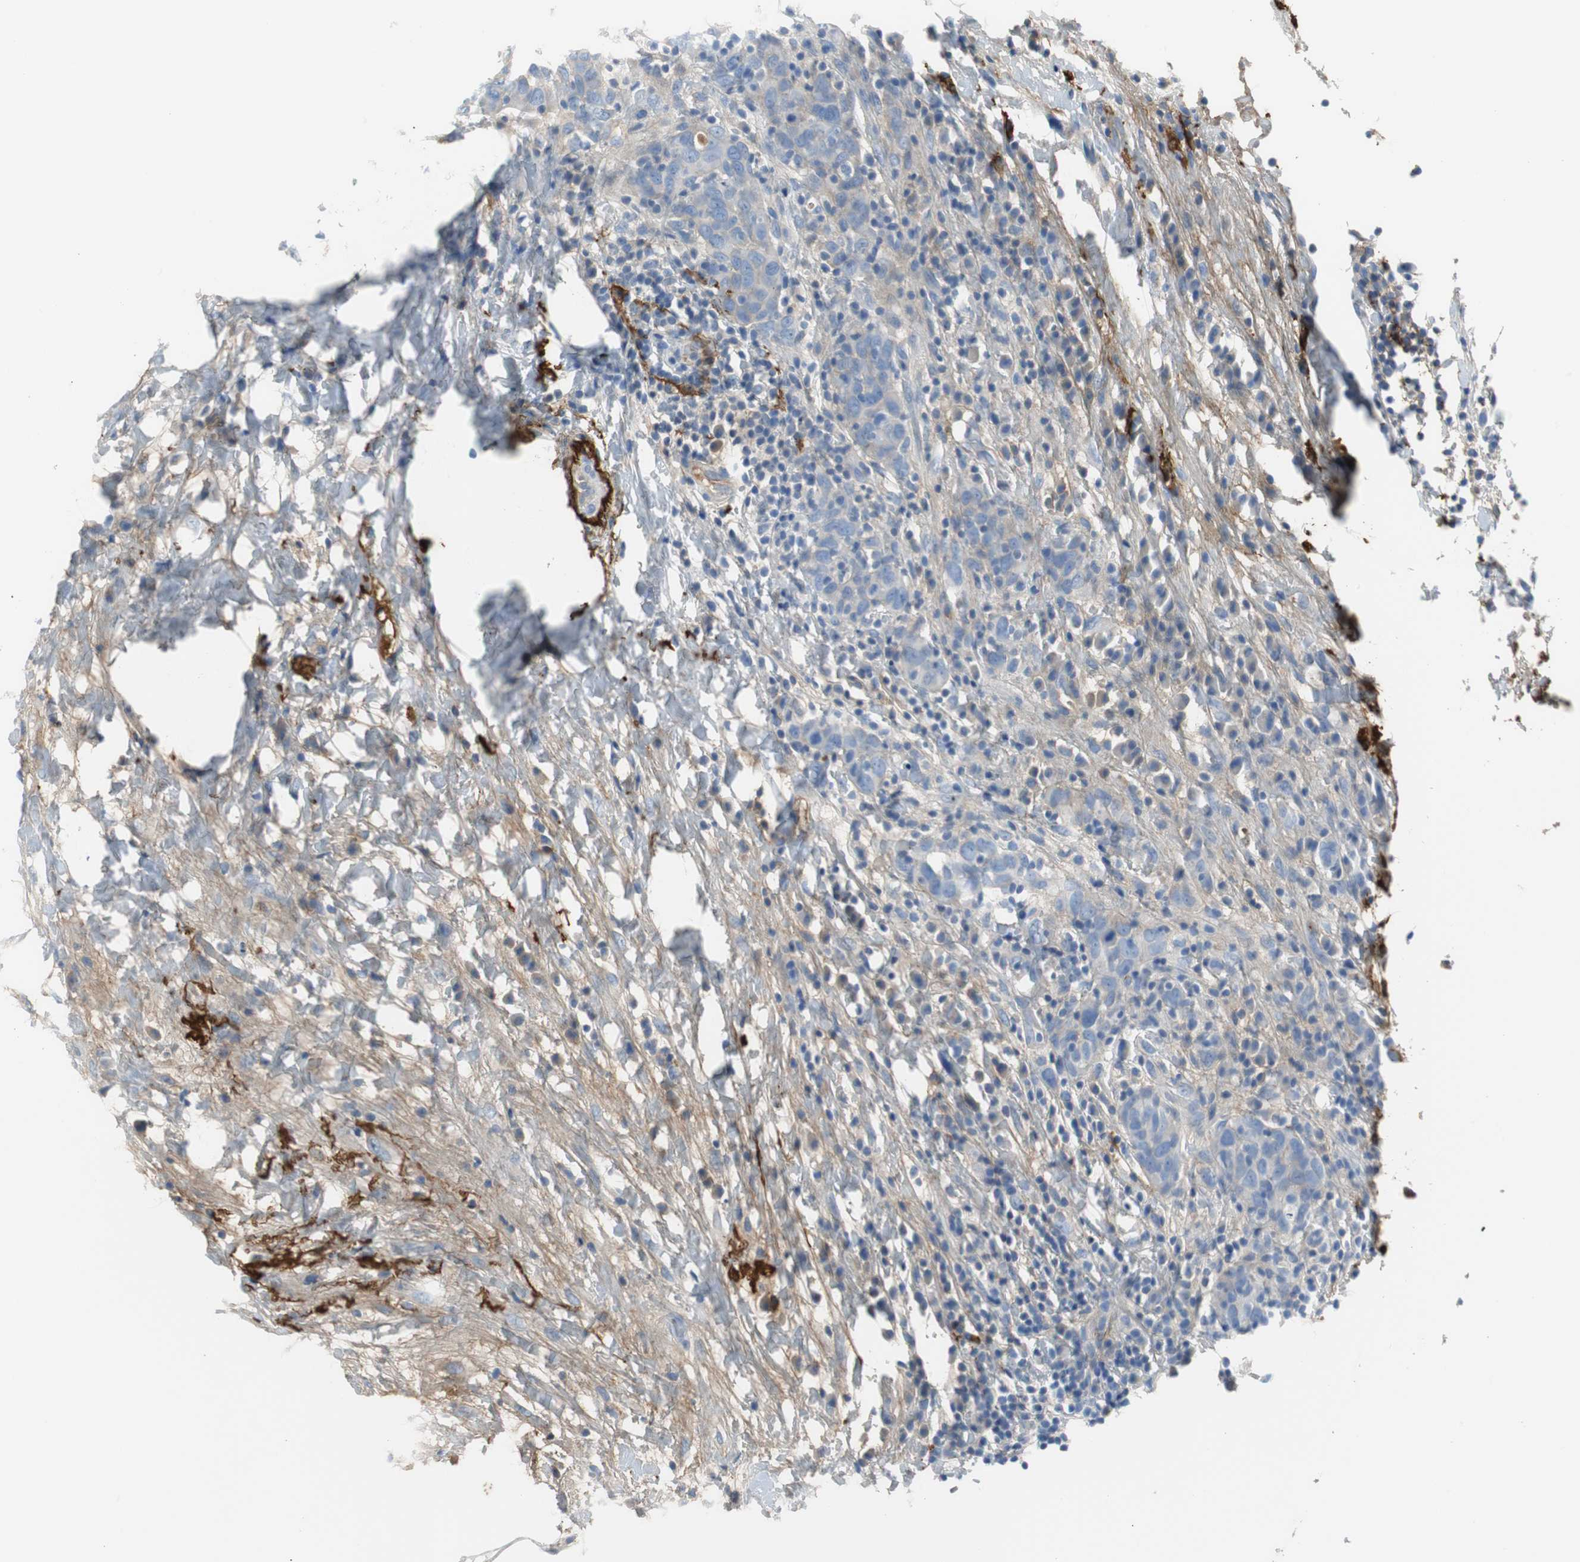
{"staining": {"intensity": "weak", "quantity": "25%-75%", "location": "cytoplasmic/membranous"}, "tissue": "breast cancer", "cell_type": "Tumor cells", "image_type": "cancer", "snomed": [{"axis": "morphology", "description": "Duct carcinoma"}, {"axis": "topography", "description": "Breast"}], "caption": "Invasive ductal carcinoma (breast) stained for a protein shows weak cytoplasmic/membranous positivity in tumor cells.", "gene": "APCS", "patient": {"sex": "female", "age": 37}}